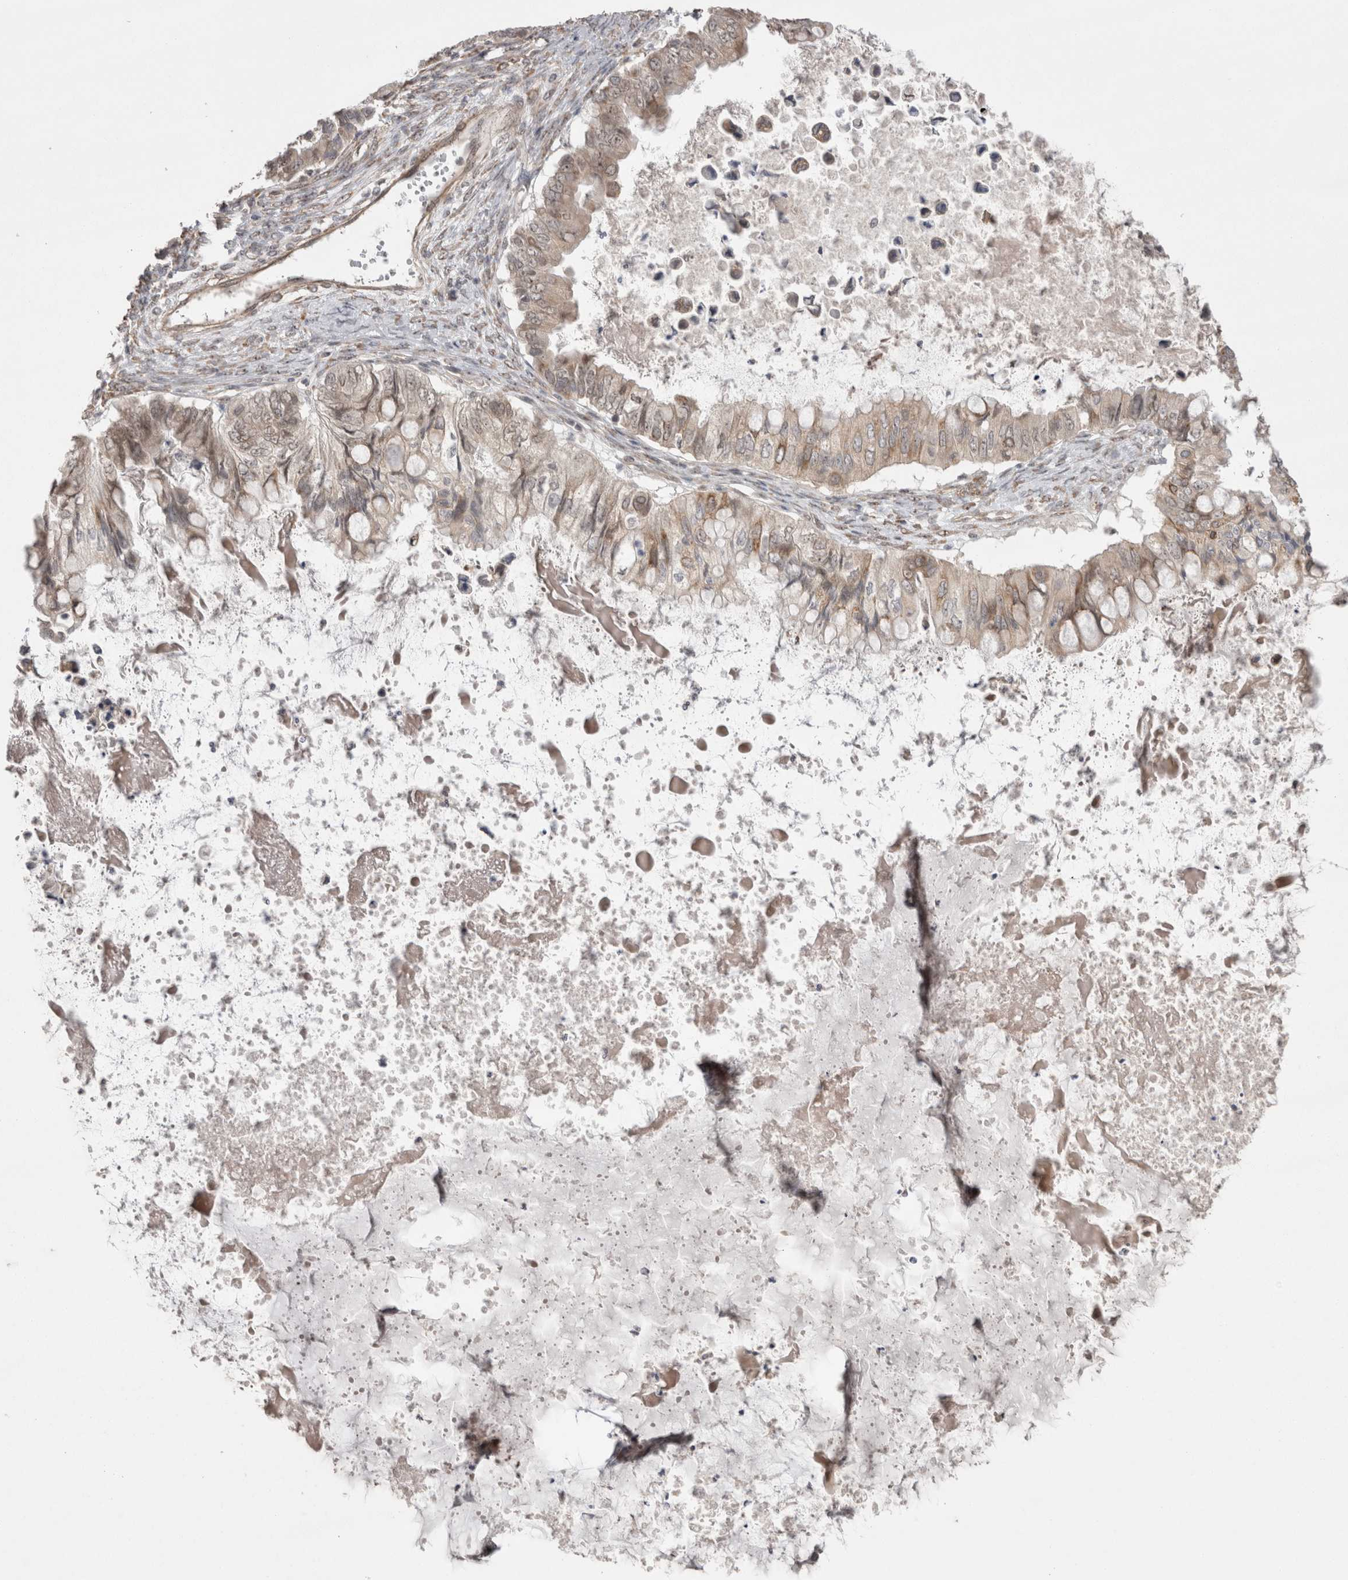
{"staining": {"intensity": "weak", "quantity": ">75%", "location": "cytoplasmic/membranous,nuclear"}, "tissue": "ovarian cancer", "cell_type": "Tumor cells", "image_type": "cancer", "snomed": [{"axis": "morphology", "description": "Cystadenocarcinoma, mucinous, NOS"}, {"axis": "topography", "description": "Ovary"}], "caption": "Approximately >75% of tumor cells in ovarian cancer demonstrate weak cytoplasmic/membranous and nuclear protein staining as visualized by brown immunohistochemical staining.", "gene": "EXOSC4", "patient": {"sex": "female", "age": 80}}